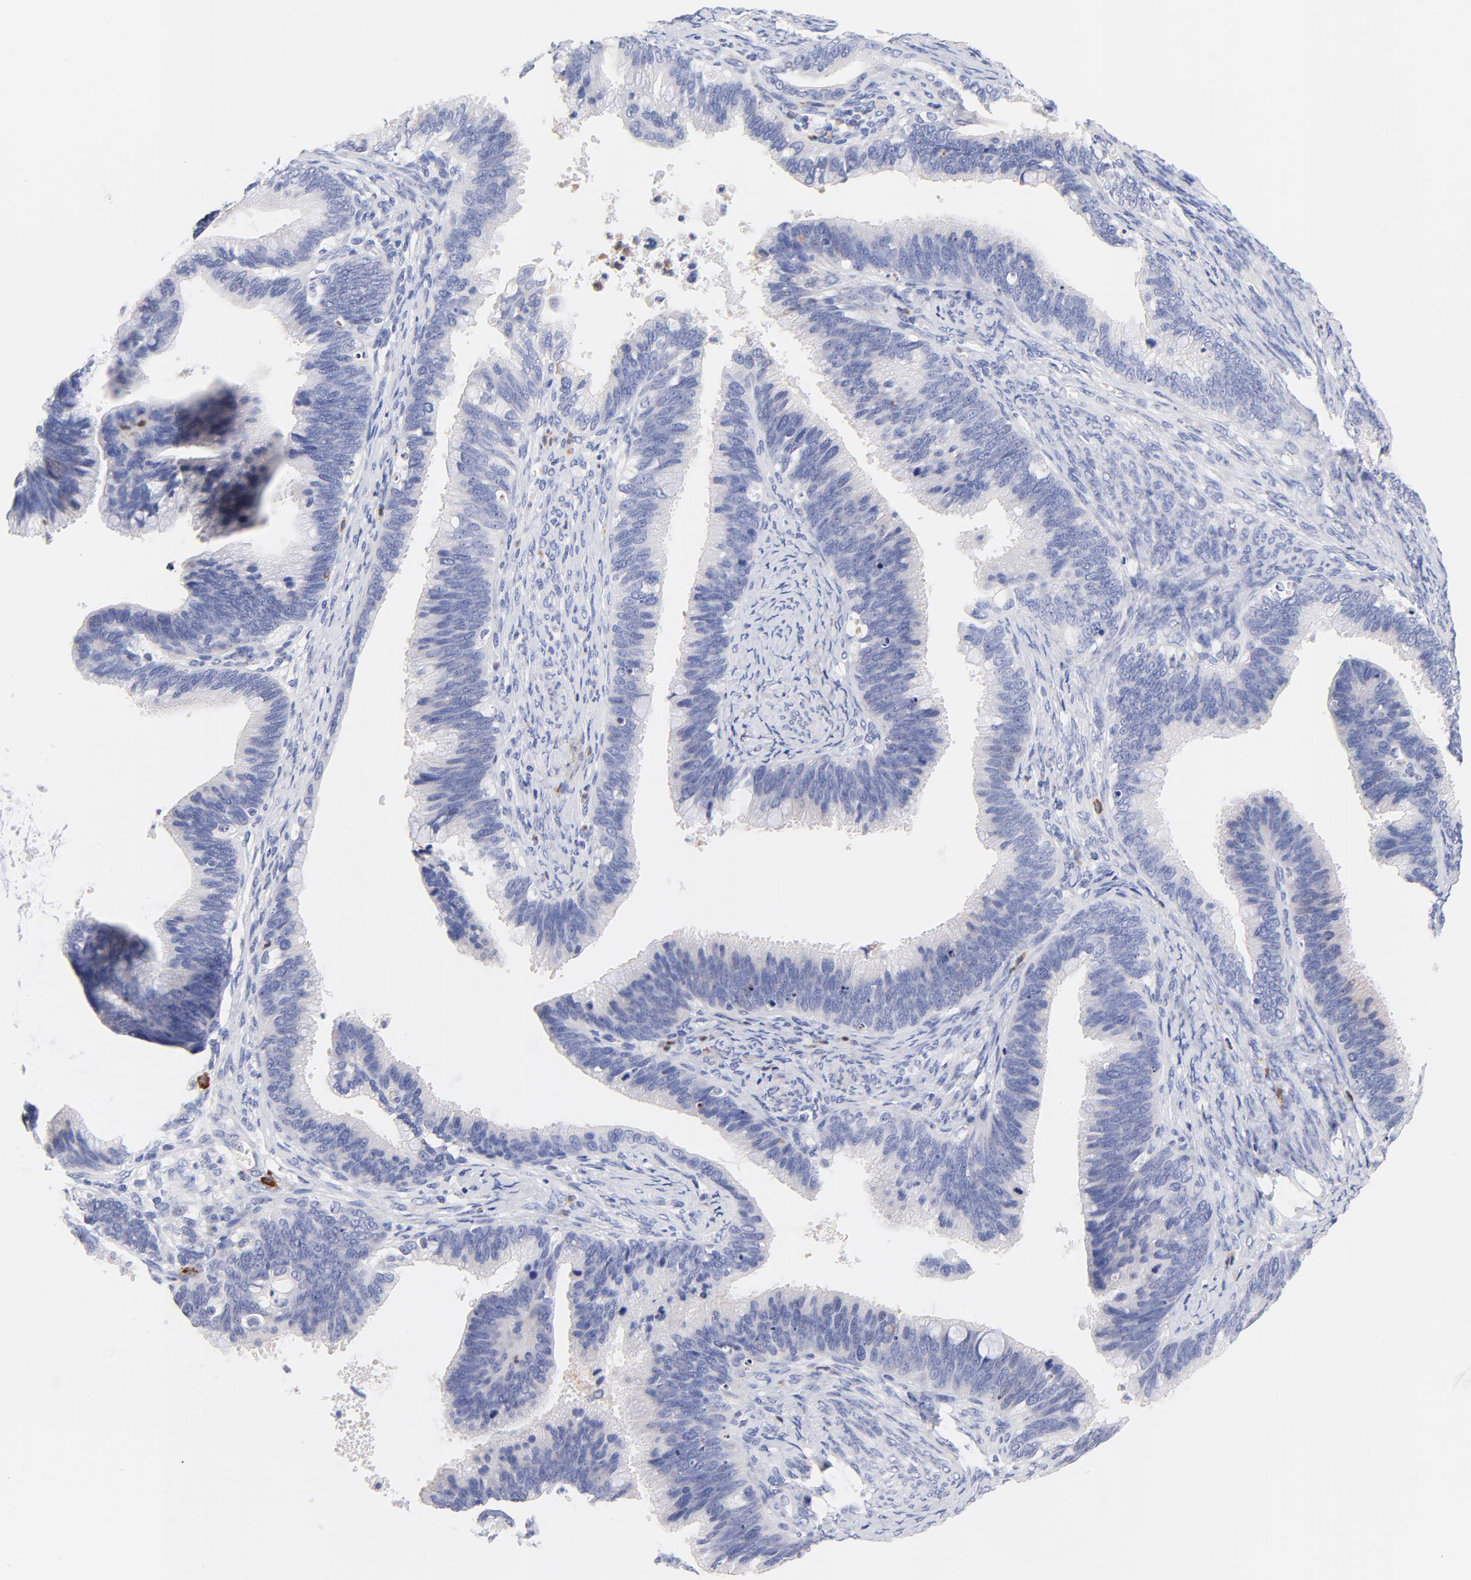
{"staining": {"intensity": "negative", "quantity": "none", "location": "none"}, "tissue": "cervical cancer", "cell_type": "Tumor cells", "image_type": "cancer", "snomed": [{"axis": "morphology", "description": "Adenocarcinoma, NOS"}, {"axis": "topography", "description": "Cervix"}], "caption": "Cervical cancer was stained to show a protein in brown. There is no significant positivity in tumor cells.", "gene": "FAM117B", "patient": {"sex": "female", "age": 47}}